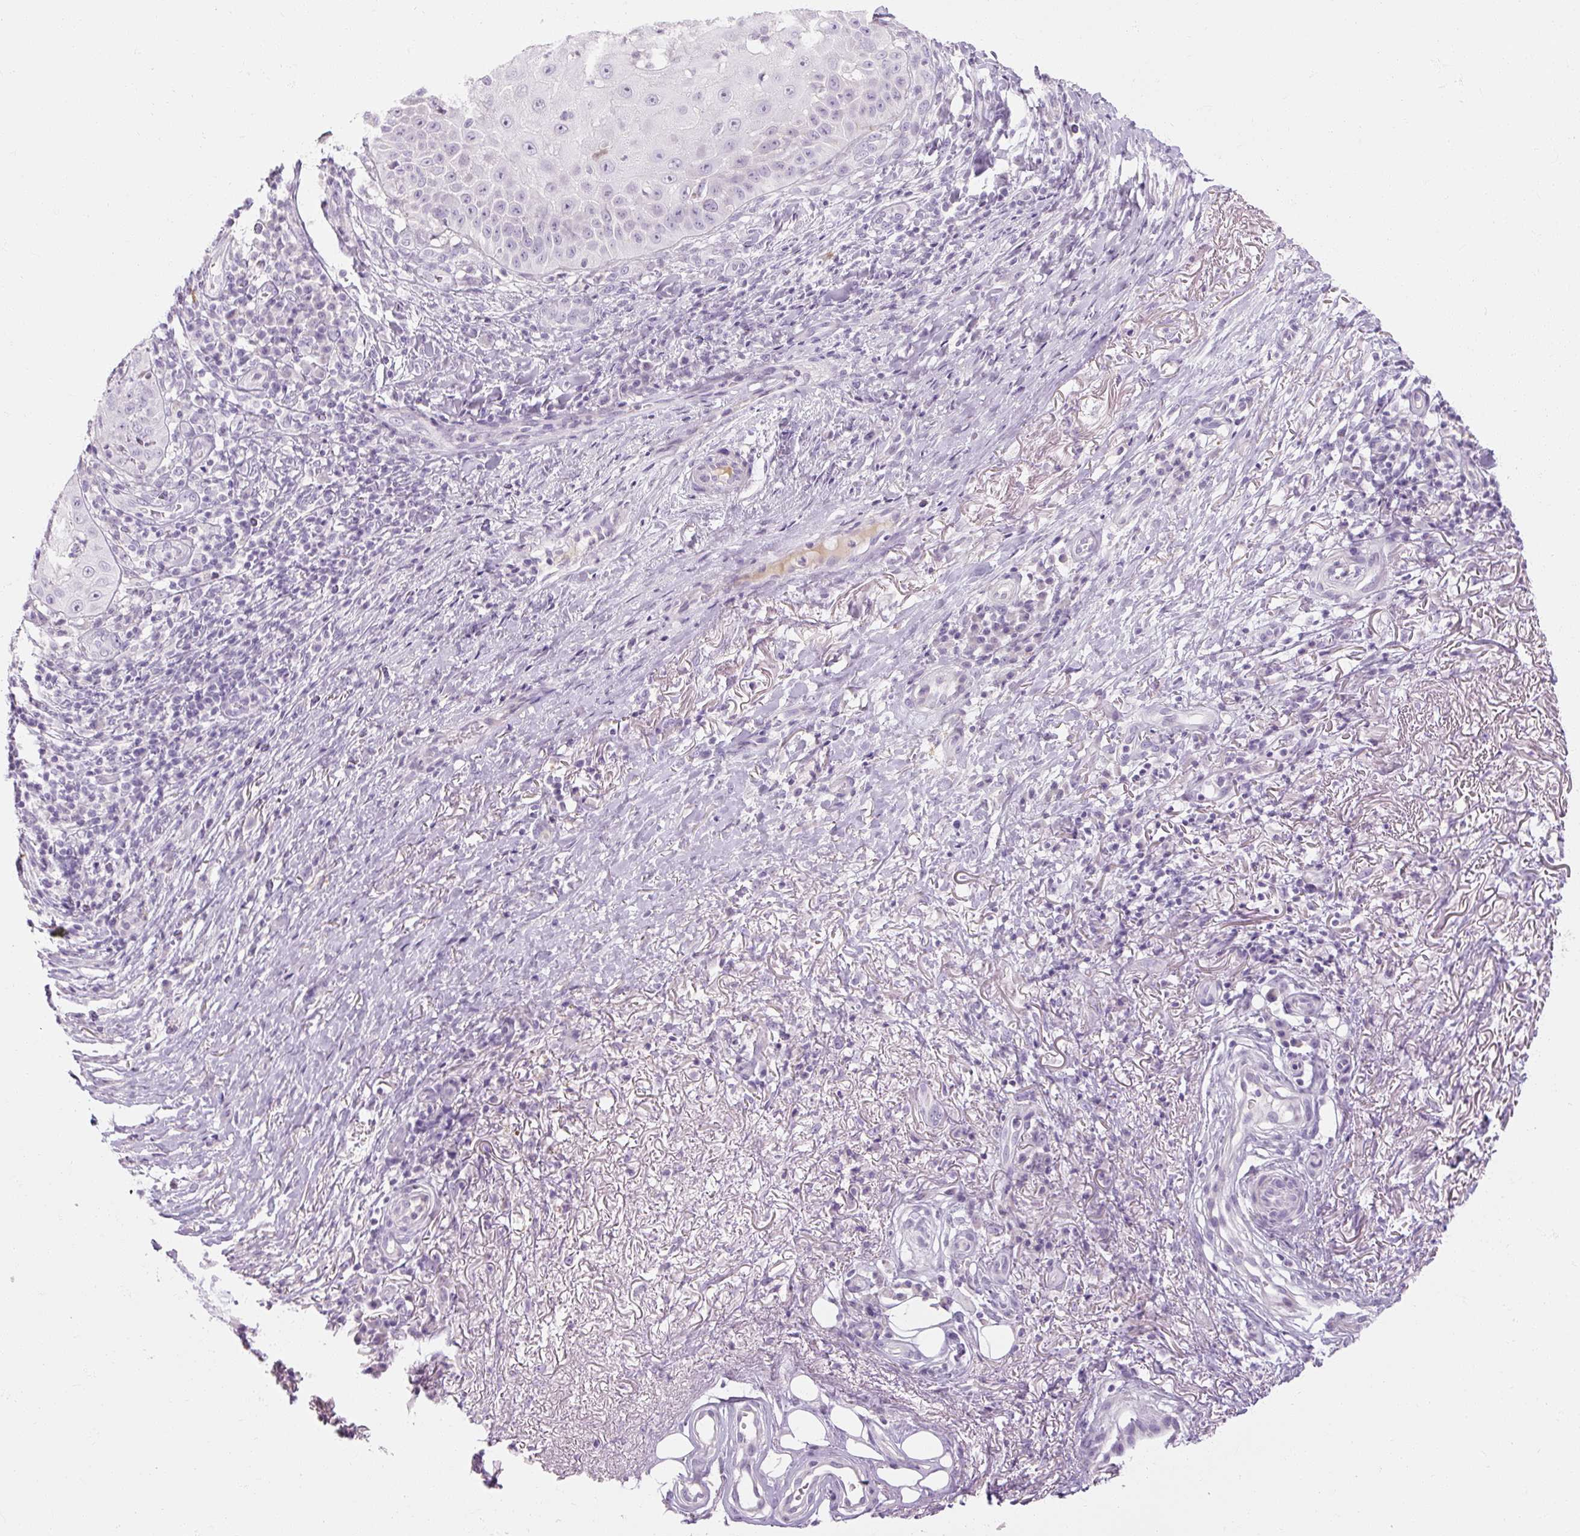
{"staining": {"intensity": "negative", "quantity": "none", "location": "none"}, "tissue": "skin cancer", "cell_type": "Tumor cells", "image_type": "cancer", "snomed": [{"axis": "morphology", "description": "Squamous cell carcinoma, NOS"}, {"axis": "topography", "description": "Skin"}], "caption": "DAB immunohistochemical staining of human skin cancer reveals no significant positivity in tumor cells. Brightfield microscopy of immunohistochemistry (IHC) stained with DAB (3,3'-diaminobenzidine) (brown) and hematoxylin (blue), captured at high magnification.", "gene": "NFE2L3", "patient": {"sex": "male", "age": 70}}